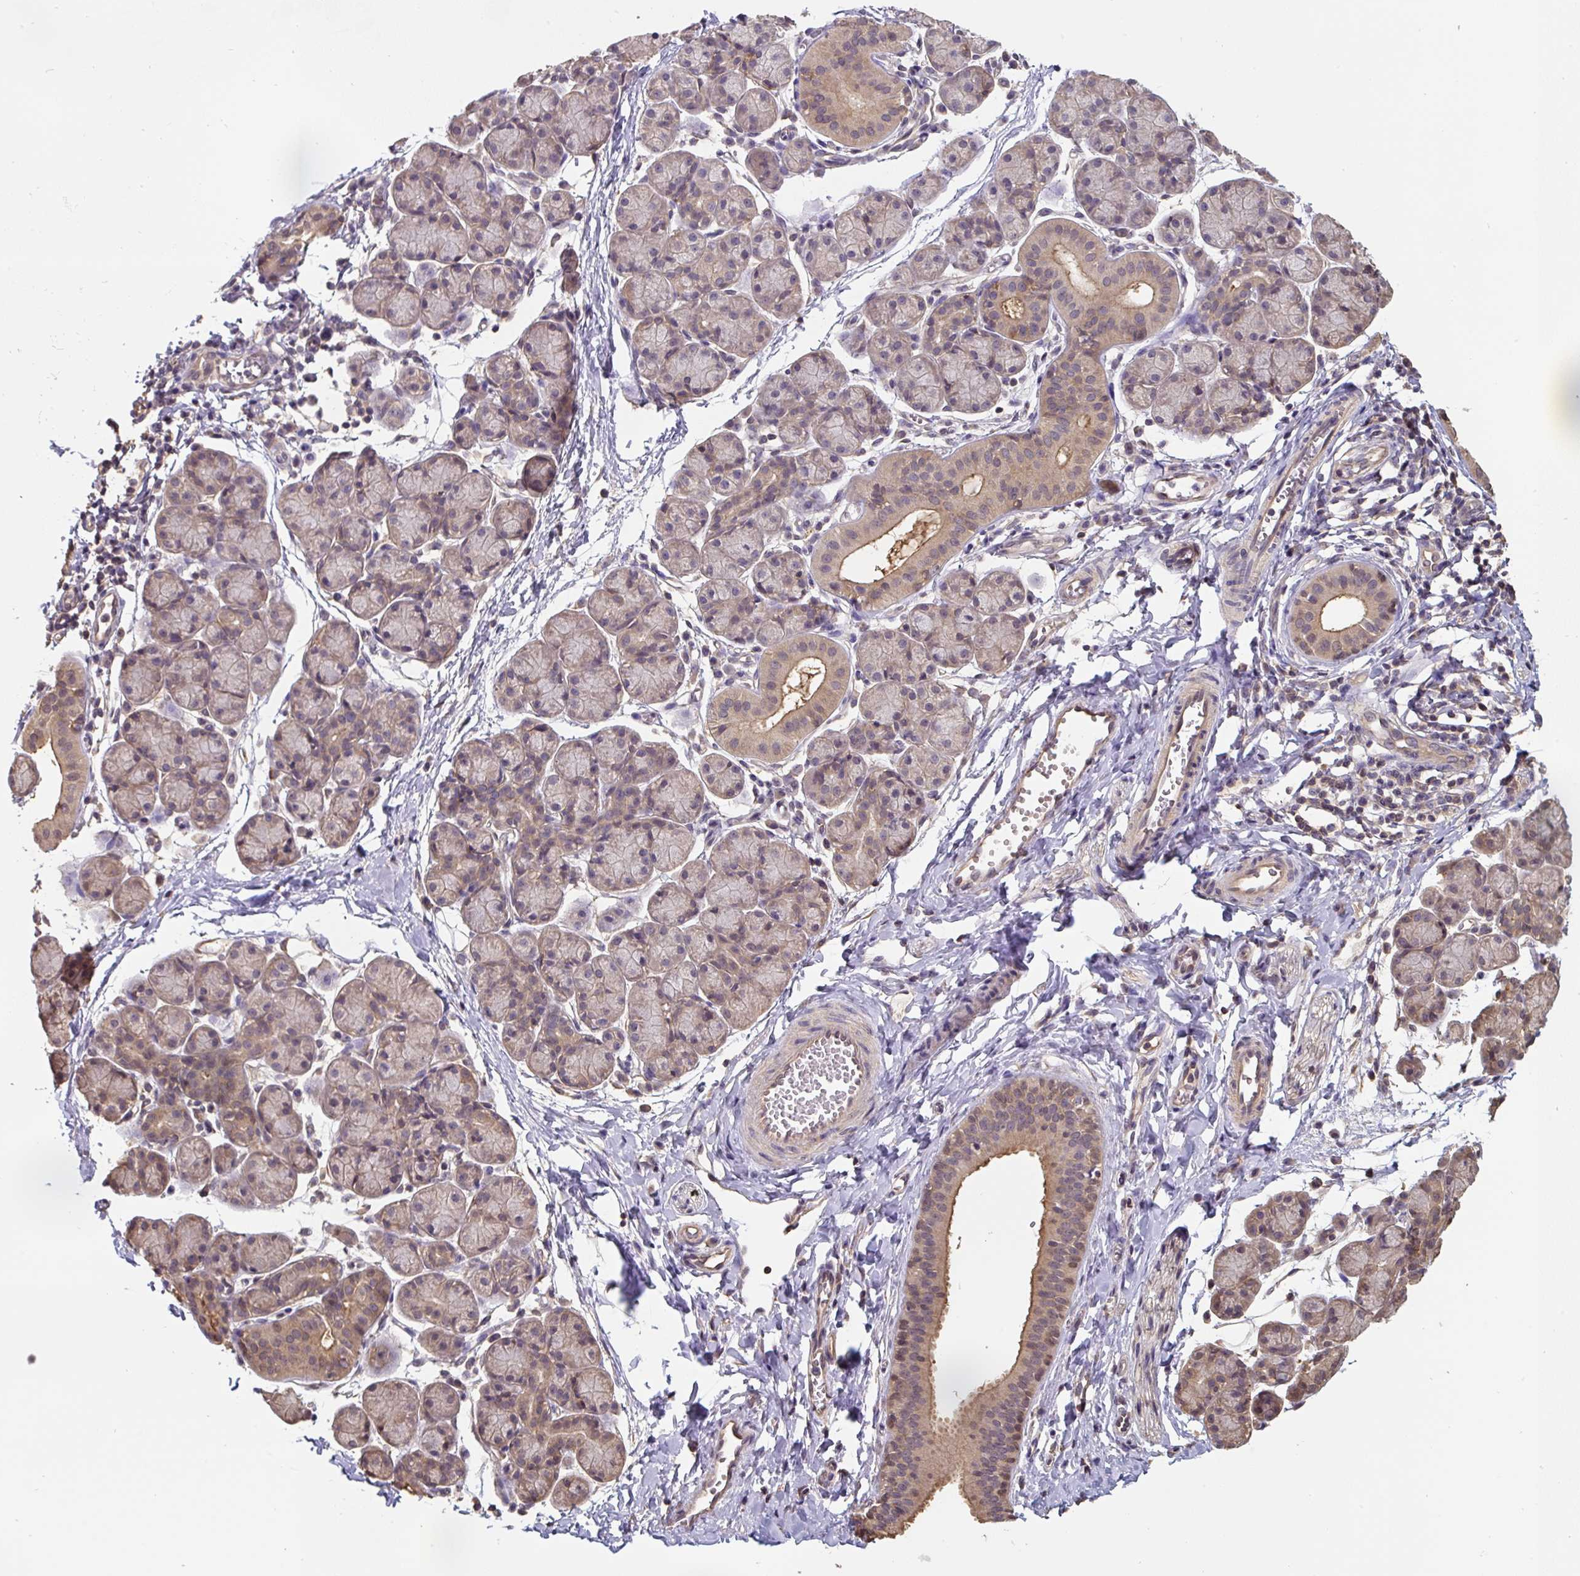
{"staining": {"intensity": "moderate", "quantity": "25%-75%", "location": "cytoplasmic/membranous"}, "tissue": "salivary gland", "cell_type": "Glandular cells", "image_type": "normal", "snomed": [{"axis": "morphology", "description": "Normal tissue, NOS"}, {"axis": "morphology", "description": "Inflammation, NOS"}, {"axis": "topography", "description": "Lymph node"}, {"axis": "topography", "description": "Salivary gland"}], "caption": "High-power microscopy captured an immunohistochemistry histopathology image of normal salivary gland, revealing moderate cytoplasmic/membranous expression in about 25%-75% of glandular cells.", "gene": "ST13", "patient": {"sex": "male", "age": 3}}